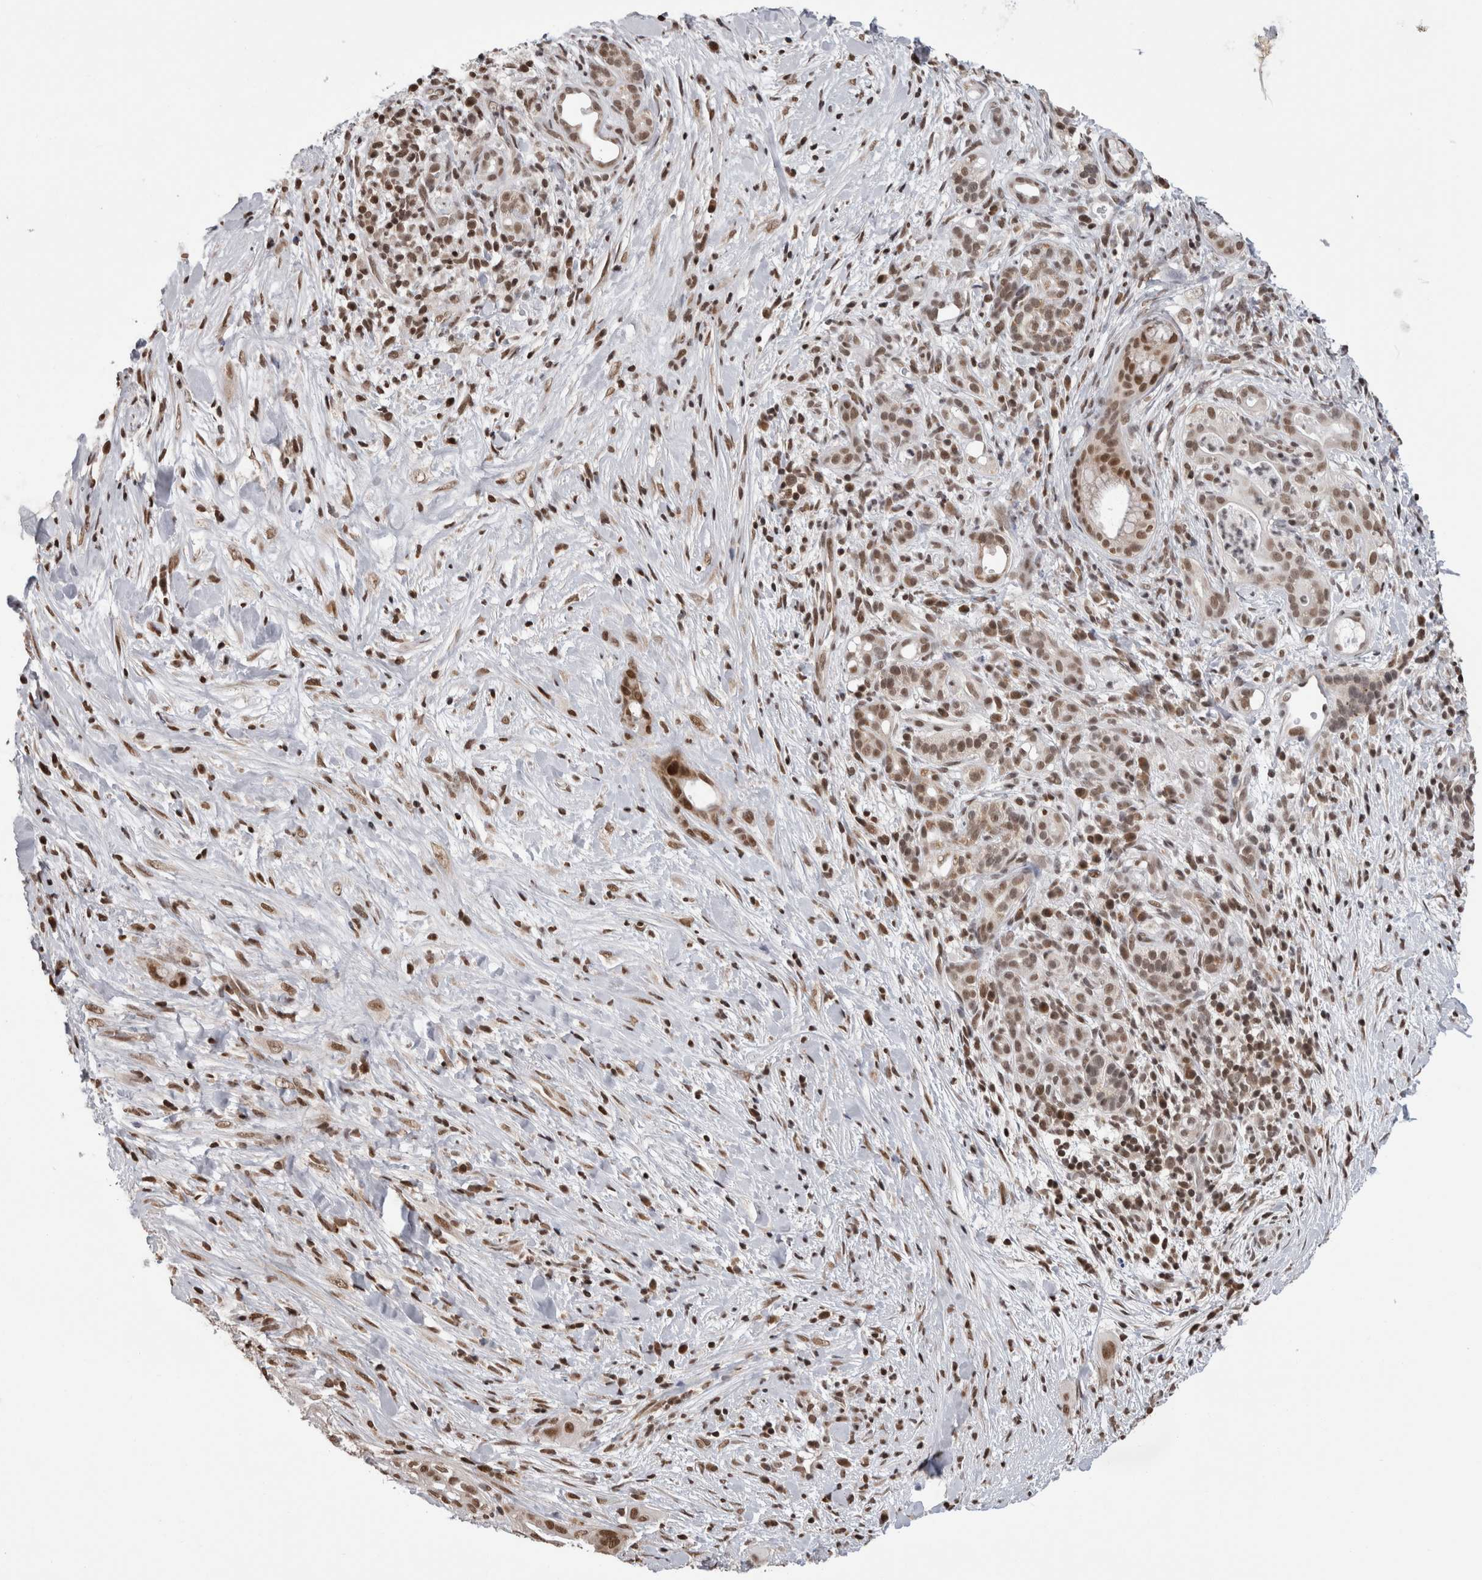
{"staining": {"intensity": "moderate", "quantity": "25%-75%", "location": "nuclear"}, "tissue": "pancreatic cancer", "cell_type": "Tumor cells", "image_type": "cancer", "snomed": [{"axis": "morphology", "description": "Adenocarcinoma, NOS"}, {"axis": "topography", "description": "Pancreas"}], "caption": "A histopathology image of human pancreatic cancer (adenocarcinoma) stained for a protein demonstrates moderate nuclear brown staining in tumor cells.", "gene": "ZBTB11", "patient": {"sex": "male", "age": 58}}